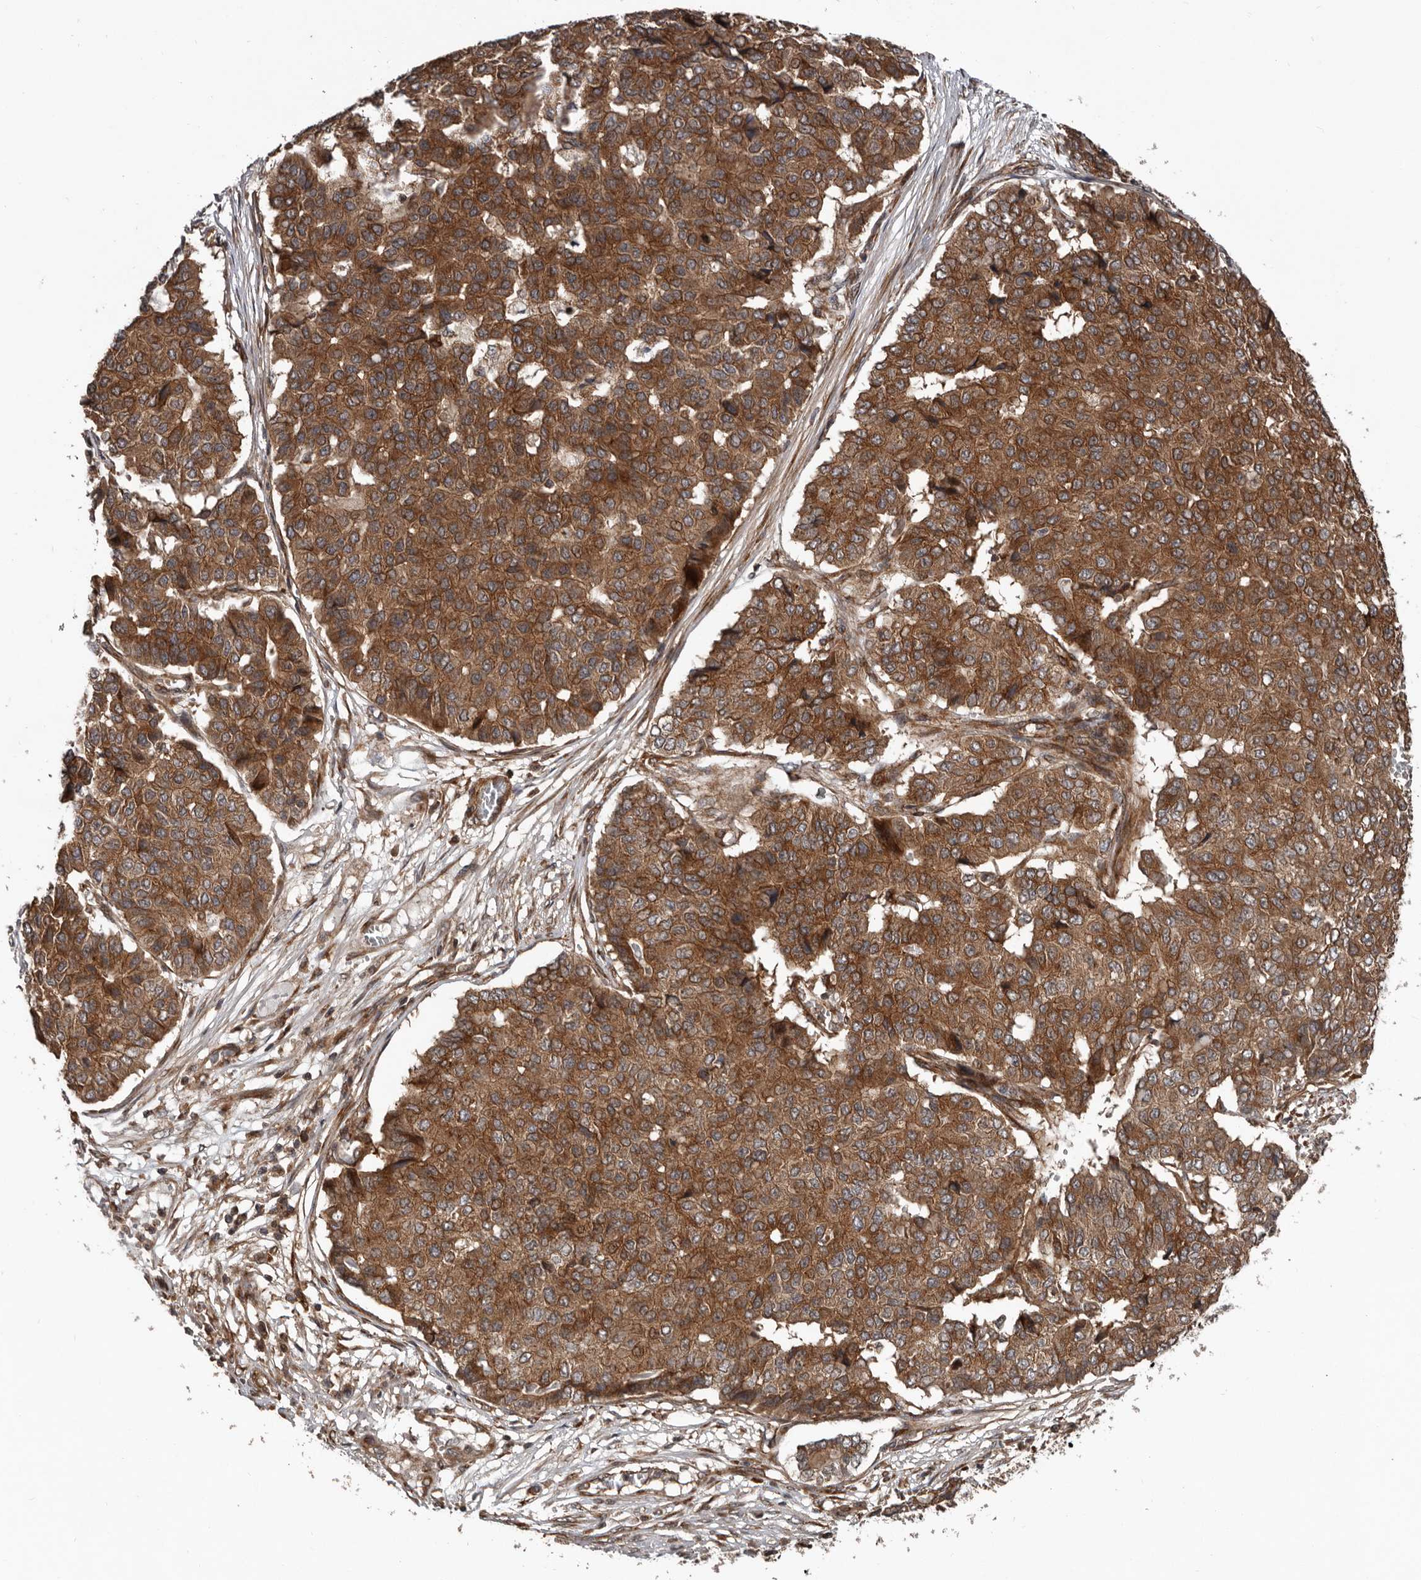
{"staining": {"intensity": "strong", "quantity": ">75%", "location": "cytoplasmic/membranous"}, "tissue": "pancreatic cancer", "cell_type": "Tumor cells", "image_type": "cancer", "snomed": [{"axis": "morphology", "description": "Adenocarcinoma, NOS"}, {"axis": "topography", "description": "Pancreas"}], "caption": "Immunohistochemical staining of pancreatic cancer (adenocarcinoma) exhibits strong cytoplasmic/membranous protein expression in approximately >75% of tumor cells. (brown staining indicates protein expression, while blue staining denotes nuclei).", "gene": "CCDC190", "patient": {"sex": "male", "age": 50}}